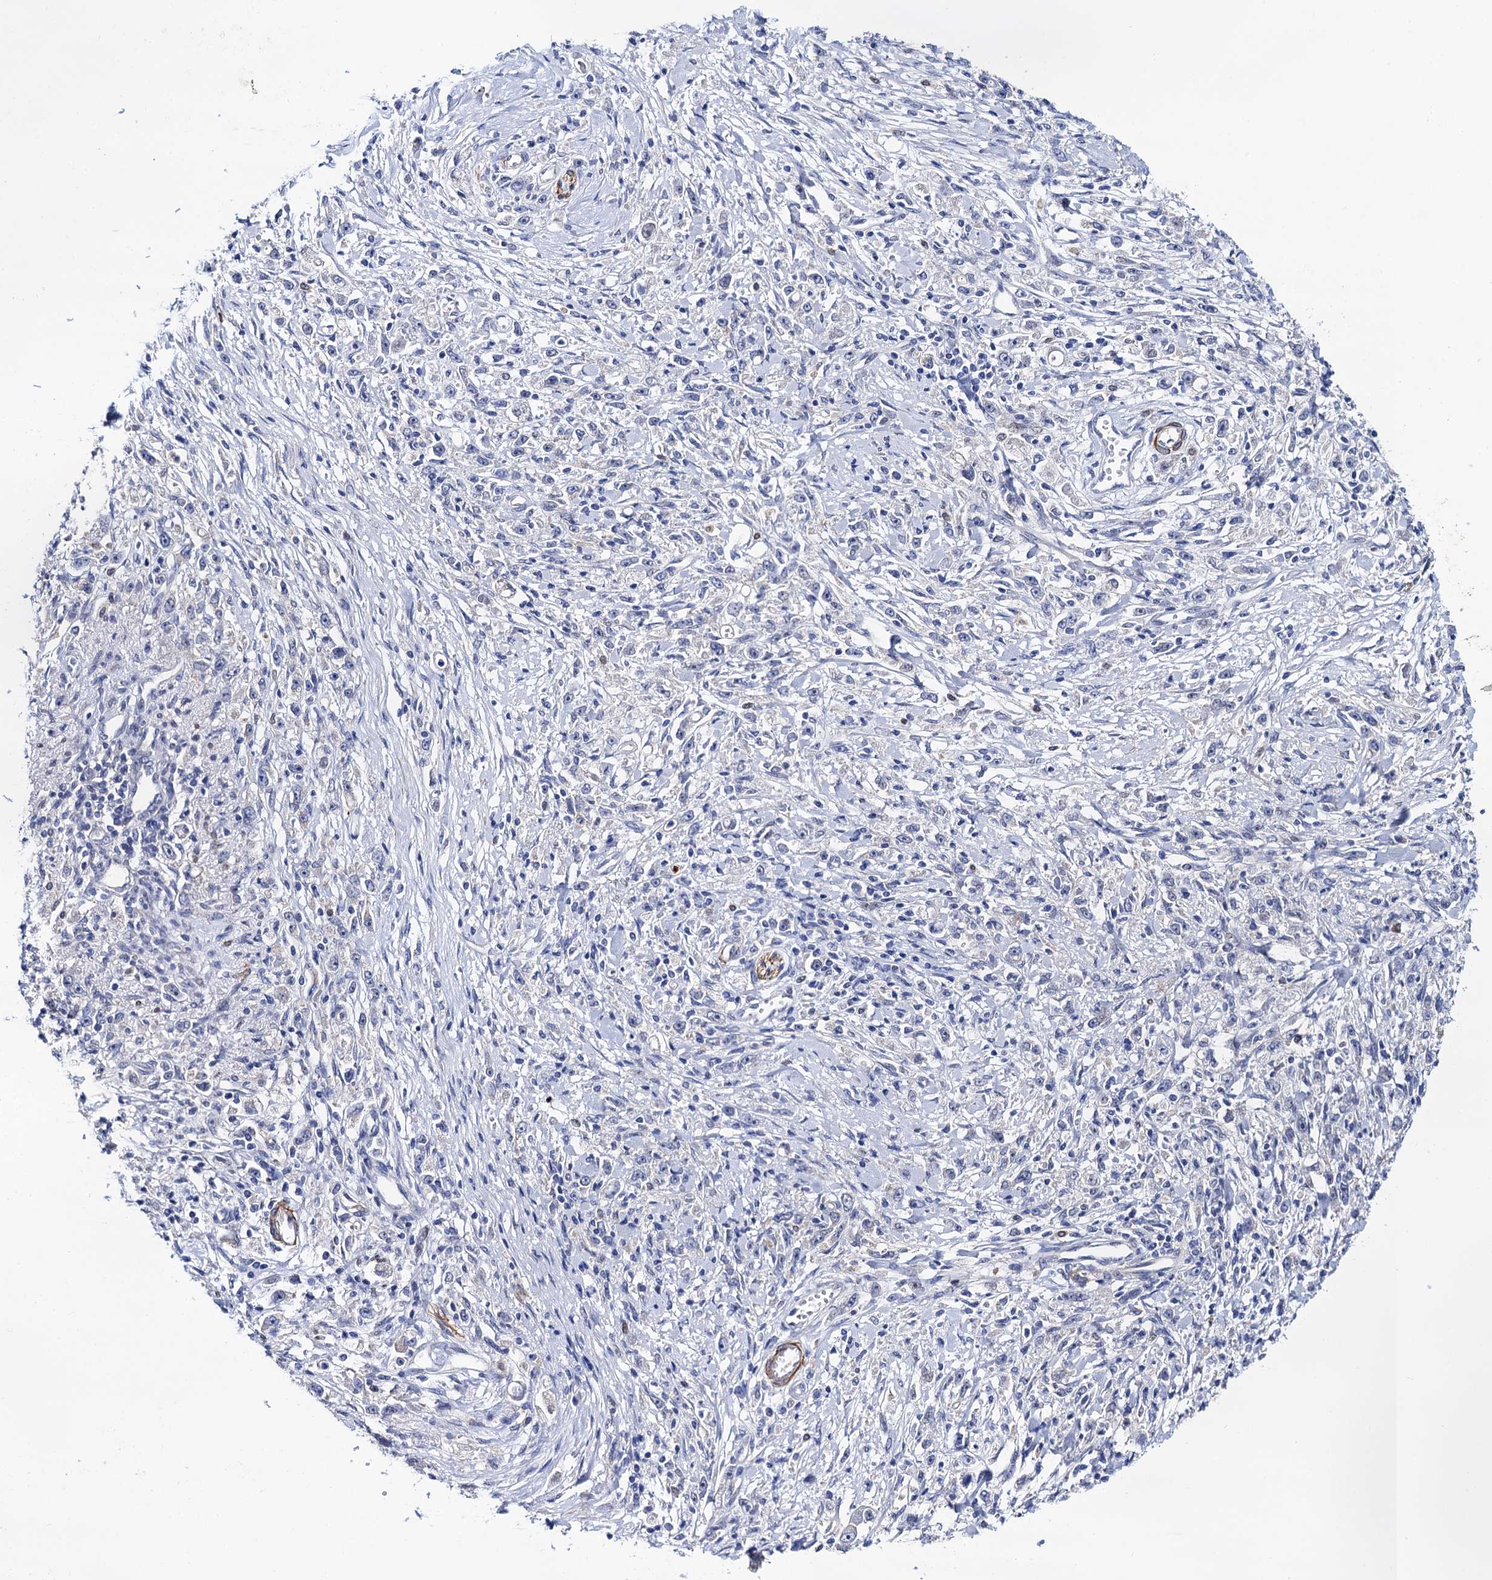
{"staining": {"intensity": "negative", "quantity": "none", "location": "none"}, "tissue": "stomach cancer", "cell_type": "Tumor cells", "image_type": "cancer", "snomed": [{"axis": "morphology", "description": "Adenocarcinoma, NOS"}, {"axis": "topography", "description": "Stomach"}], "caption": "An image of human stomach cancer is negative for staining in tumor cells.", "gene": "ZDHHC18", "patient": {"sex": "female", "age": 59}}